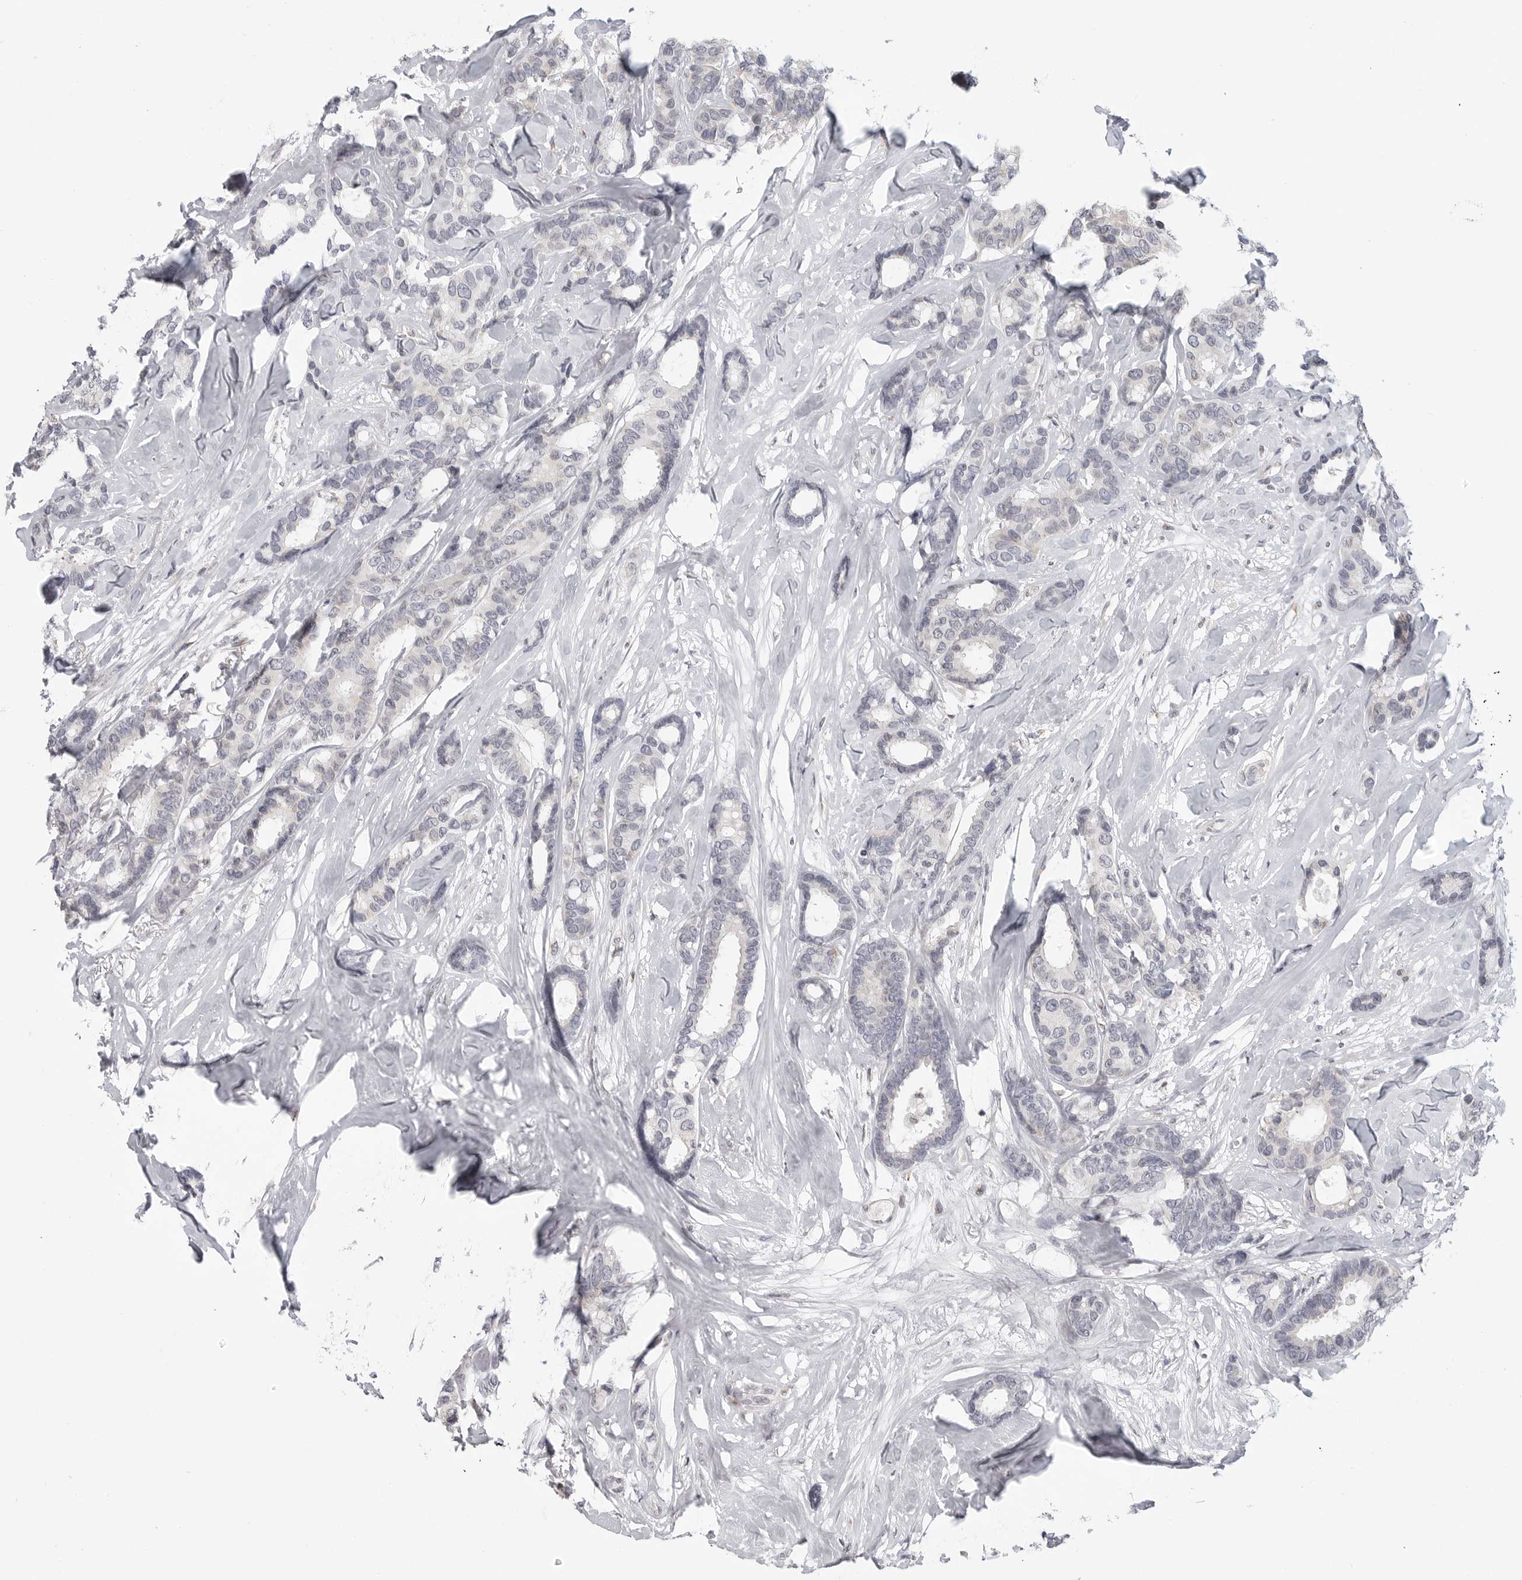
{"staining": {"intensity": "negative", "quantity": "none", "location": "none"}, "tissue": "breast cancer", "cell_type": "Tumor cells", "image_type": "cancer", "snomed": [{"axis": "morphology", "description": "Duct carcinoma"}, {"axis": "topography", "description": "Breast"}], "caption": "The histopathology image exhibits no staining of tumor cells in intraductal carcinoma (breast).", "gene": "MAP7D1", "patient": {"sex": "female", "age": 87}}